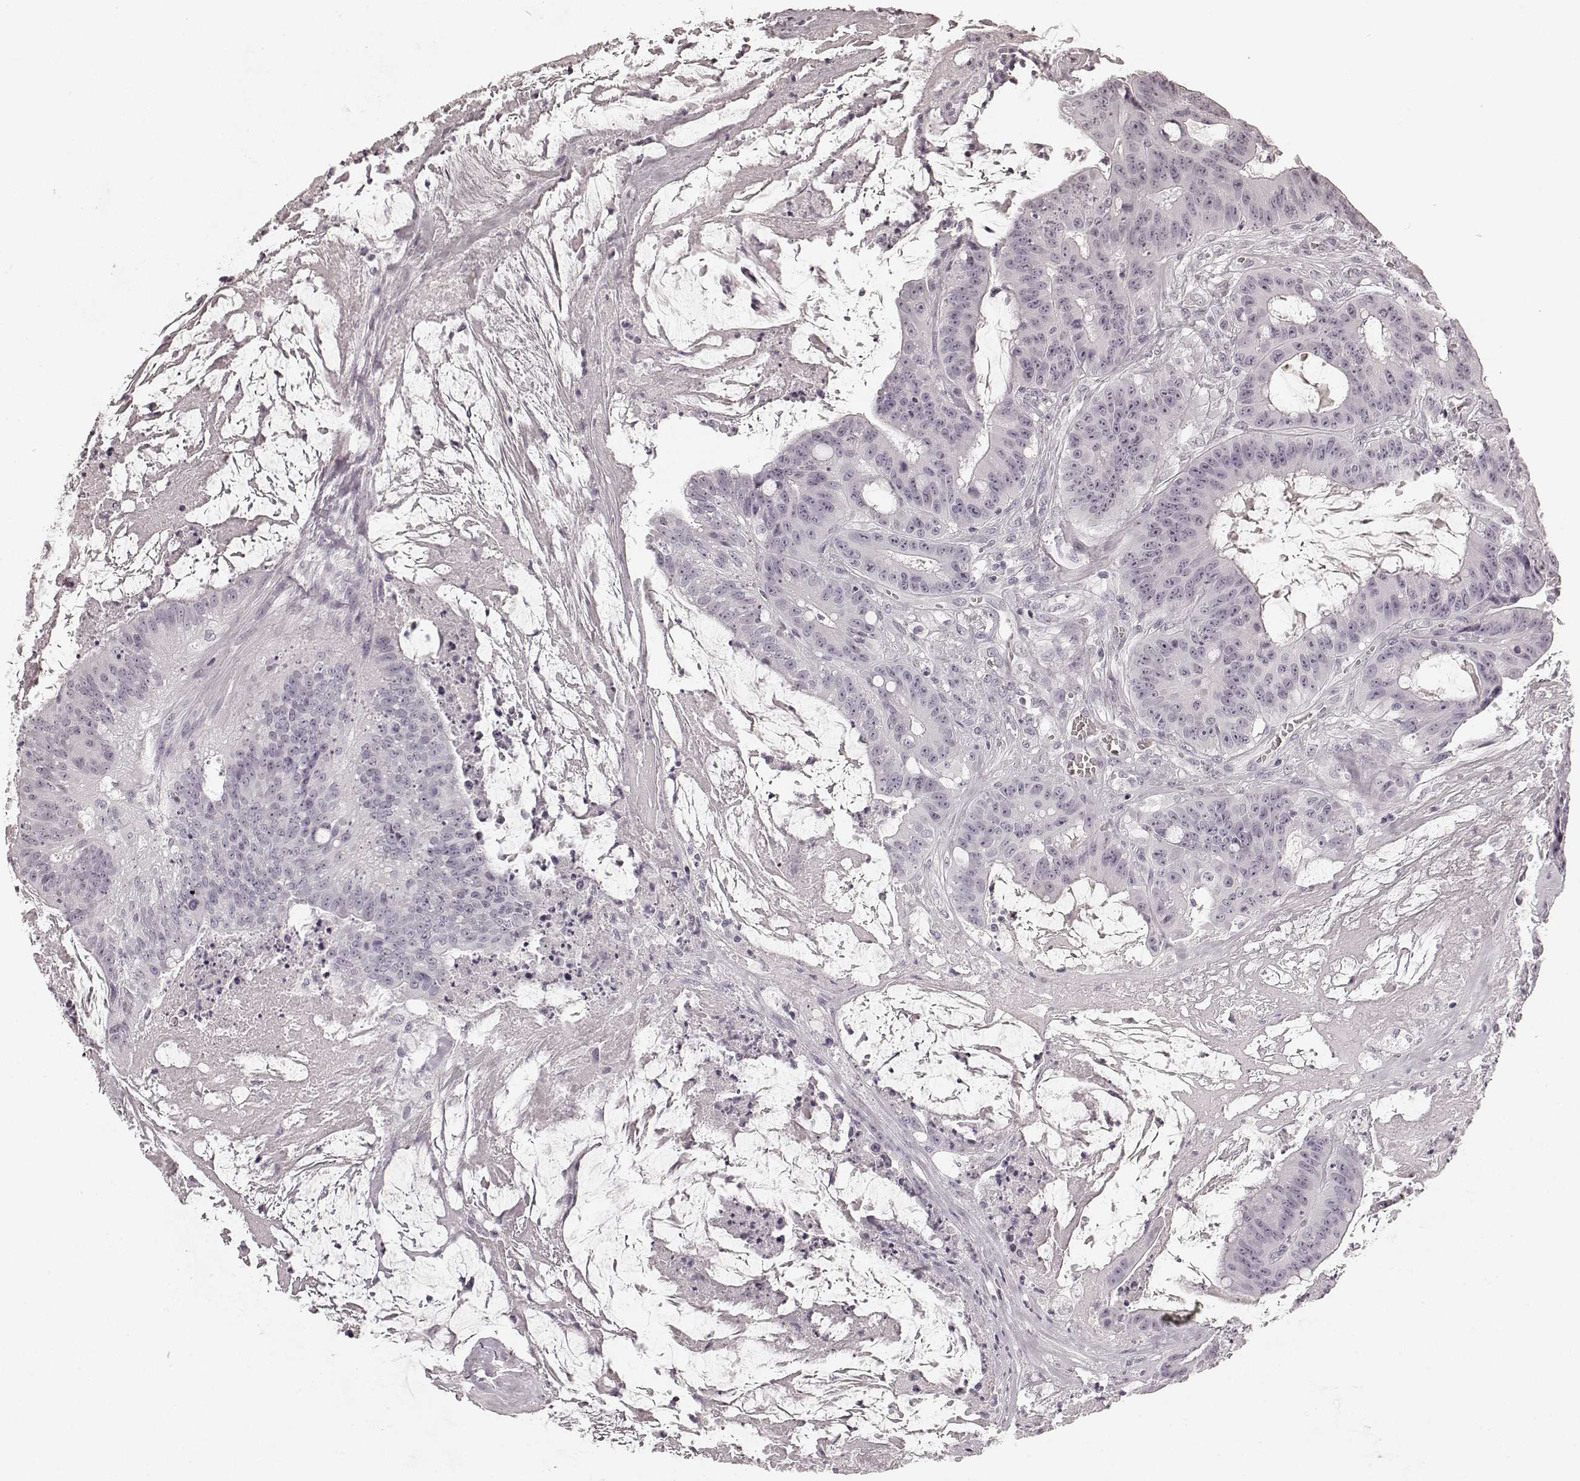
{"staining": {"intensity": "negative", "quantity": "none", "location": "none"}, "tissue": "colorectal cancer", "cell_type": "Tumor cells", "image_type": "cancer", "snomed": [{"axis": "morphology", "description": "Adenocarcinoma, NOS"}, {"axis": "topography", "description": "Colon"}], "caption": "Colorectal adenocarcinoma stained for a protein using immunohistochemistry exhibits no positivity tumor cells.", "gene": "TMPRSS15", "patient": {"sex": "male", "age": 33}}